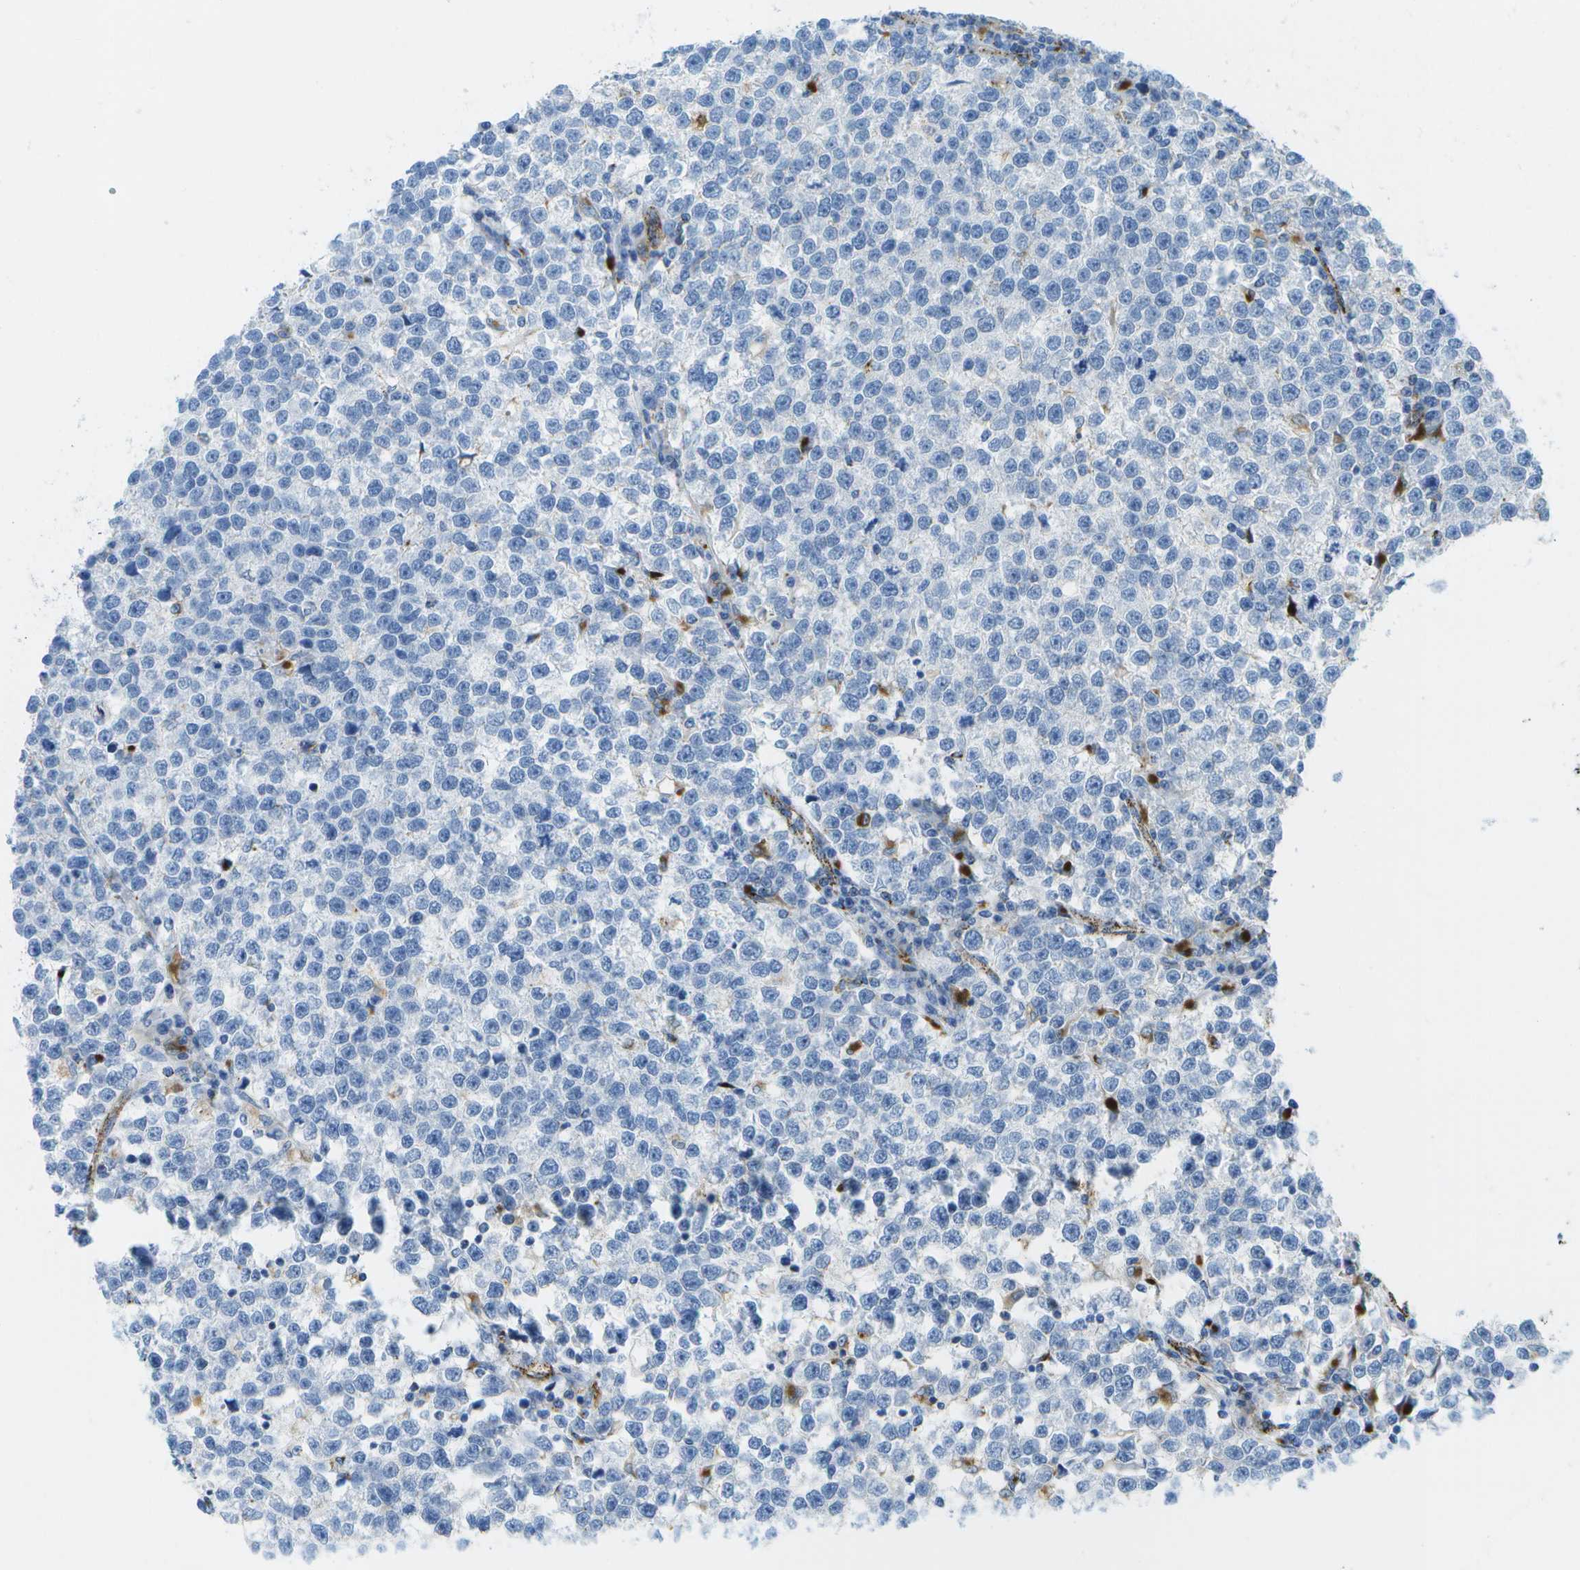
{"staining": {"intensity": "negative", "quantity": "none", "location": "none"}, "tissue": "testis cancer", "cell_type": "Tumor cells", "image_type": "cancer", "snomed": [{"axis": "morphology", "description": "Normal tissue, NOS"}, {"axis": "morphology", "description": "Seminoma, NOS"}, {"axis": "topography", "description": "Testis"}], "caption": "The micrograph demonstrates no staining of tumor cells in testis cancer.", "gene": "PRCP", "patient": {"sex": "male", "age": 43}}